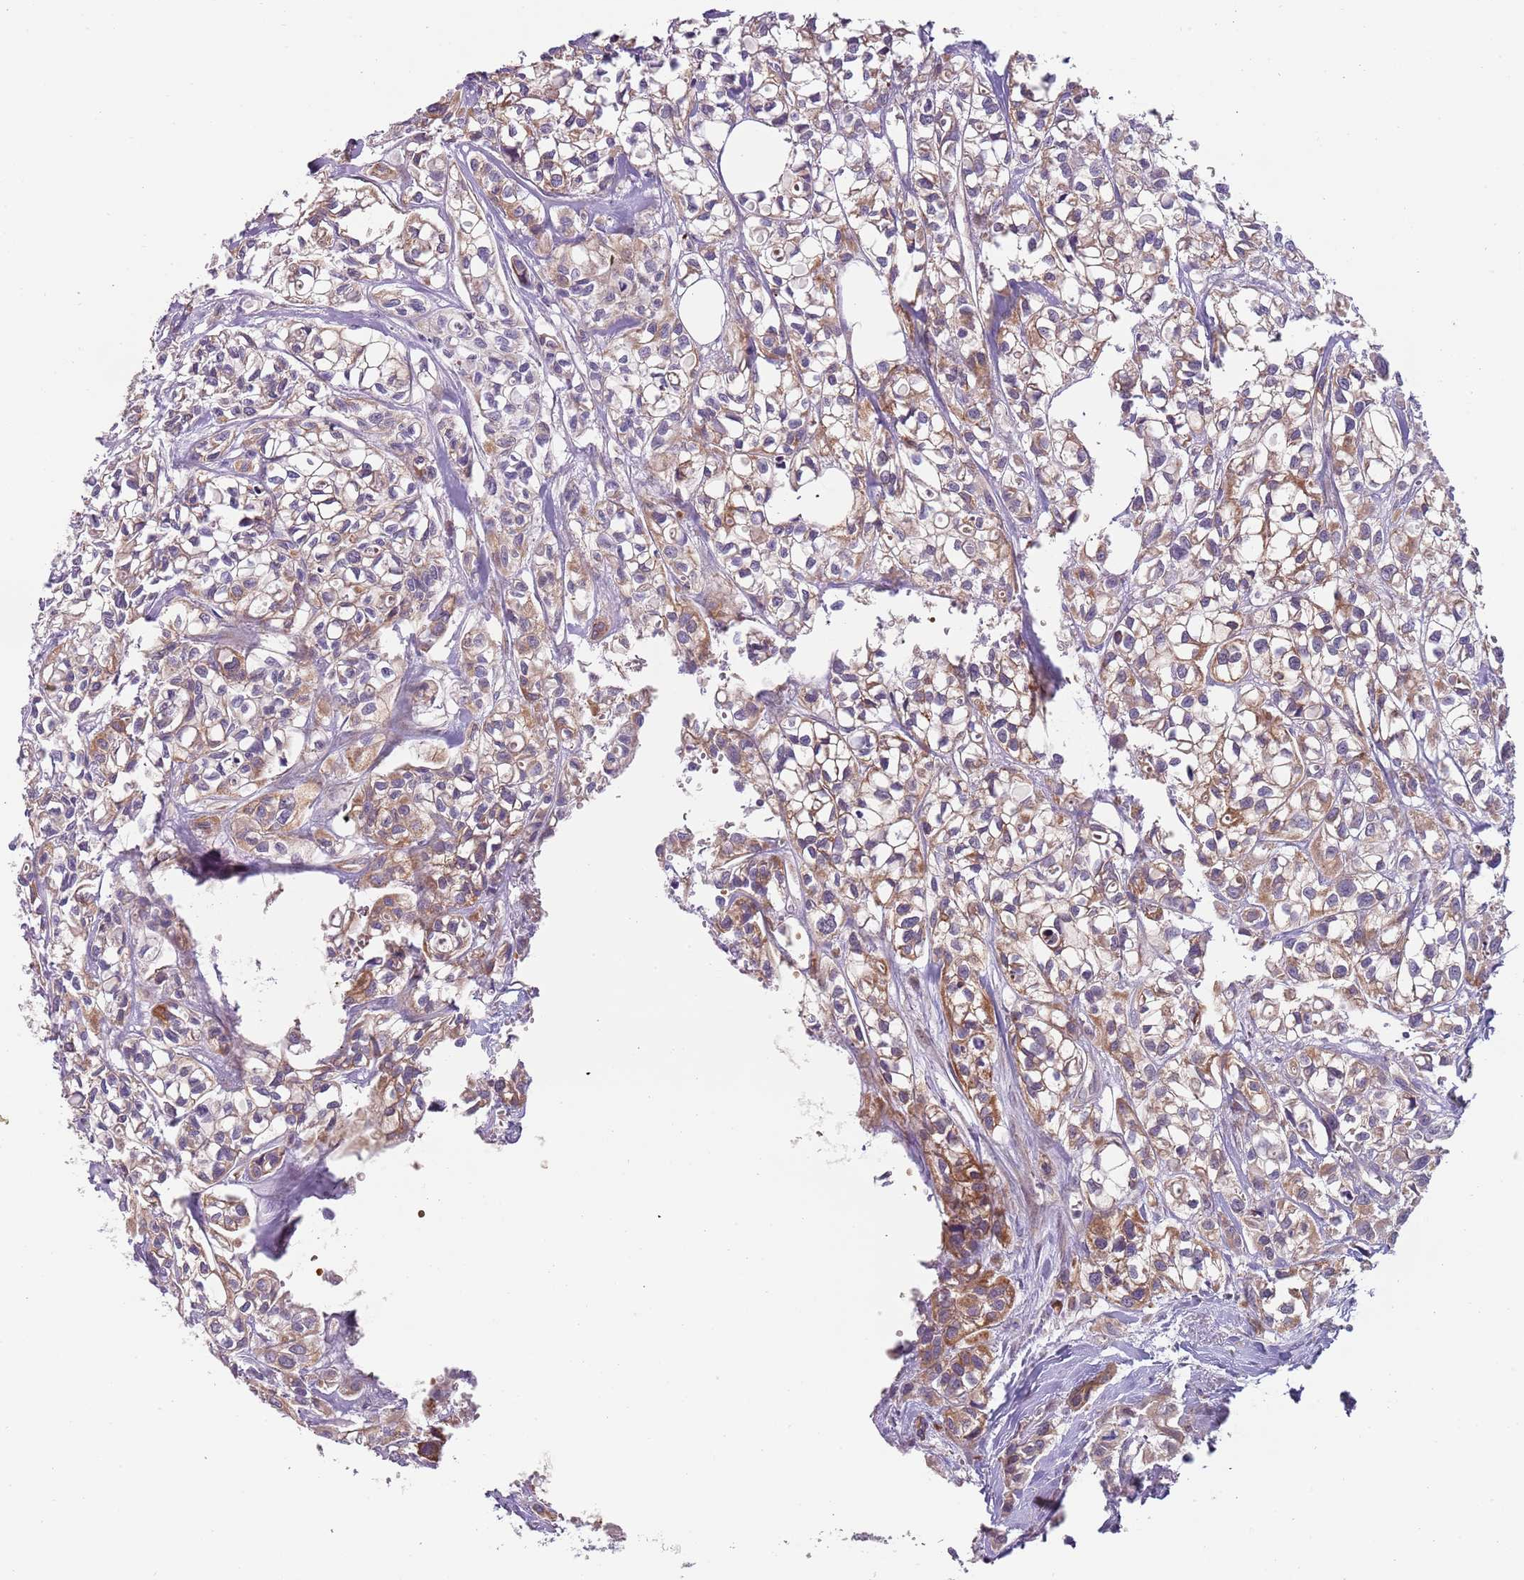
{"staining": {"intensity": "moderate", "quantity": ">75%", "location": "cytoplasmic/membranous"}, "tissue": "urothelial cancer", "cell_type": "Tumor cells", "image_type": "cancer", "snomed": [{"axis": "morphology", "description": "Urothelial carcinoma, High grade"}, {"axis": "topography", "description": "Urinary bladder"}], "caption": "Urothelial carcinoma (high-grade) stained with DAB immunohistochemistry (IHC) shows medium levels of moderate cytoplasmic/membranous expression in approximately >75% of tumor cells. (DAB = brown stain, brightfield microscopy at high magnification).", "gene": "VWCE", "patient": {"sex": "male", "age": 67}}